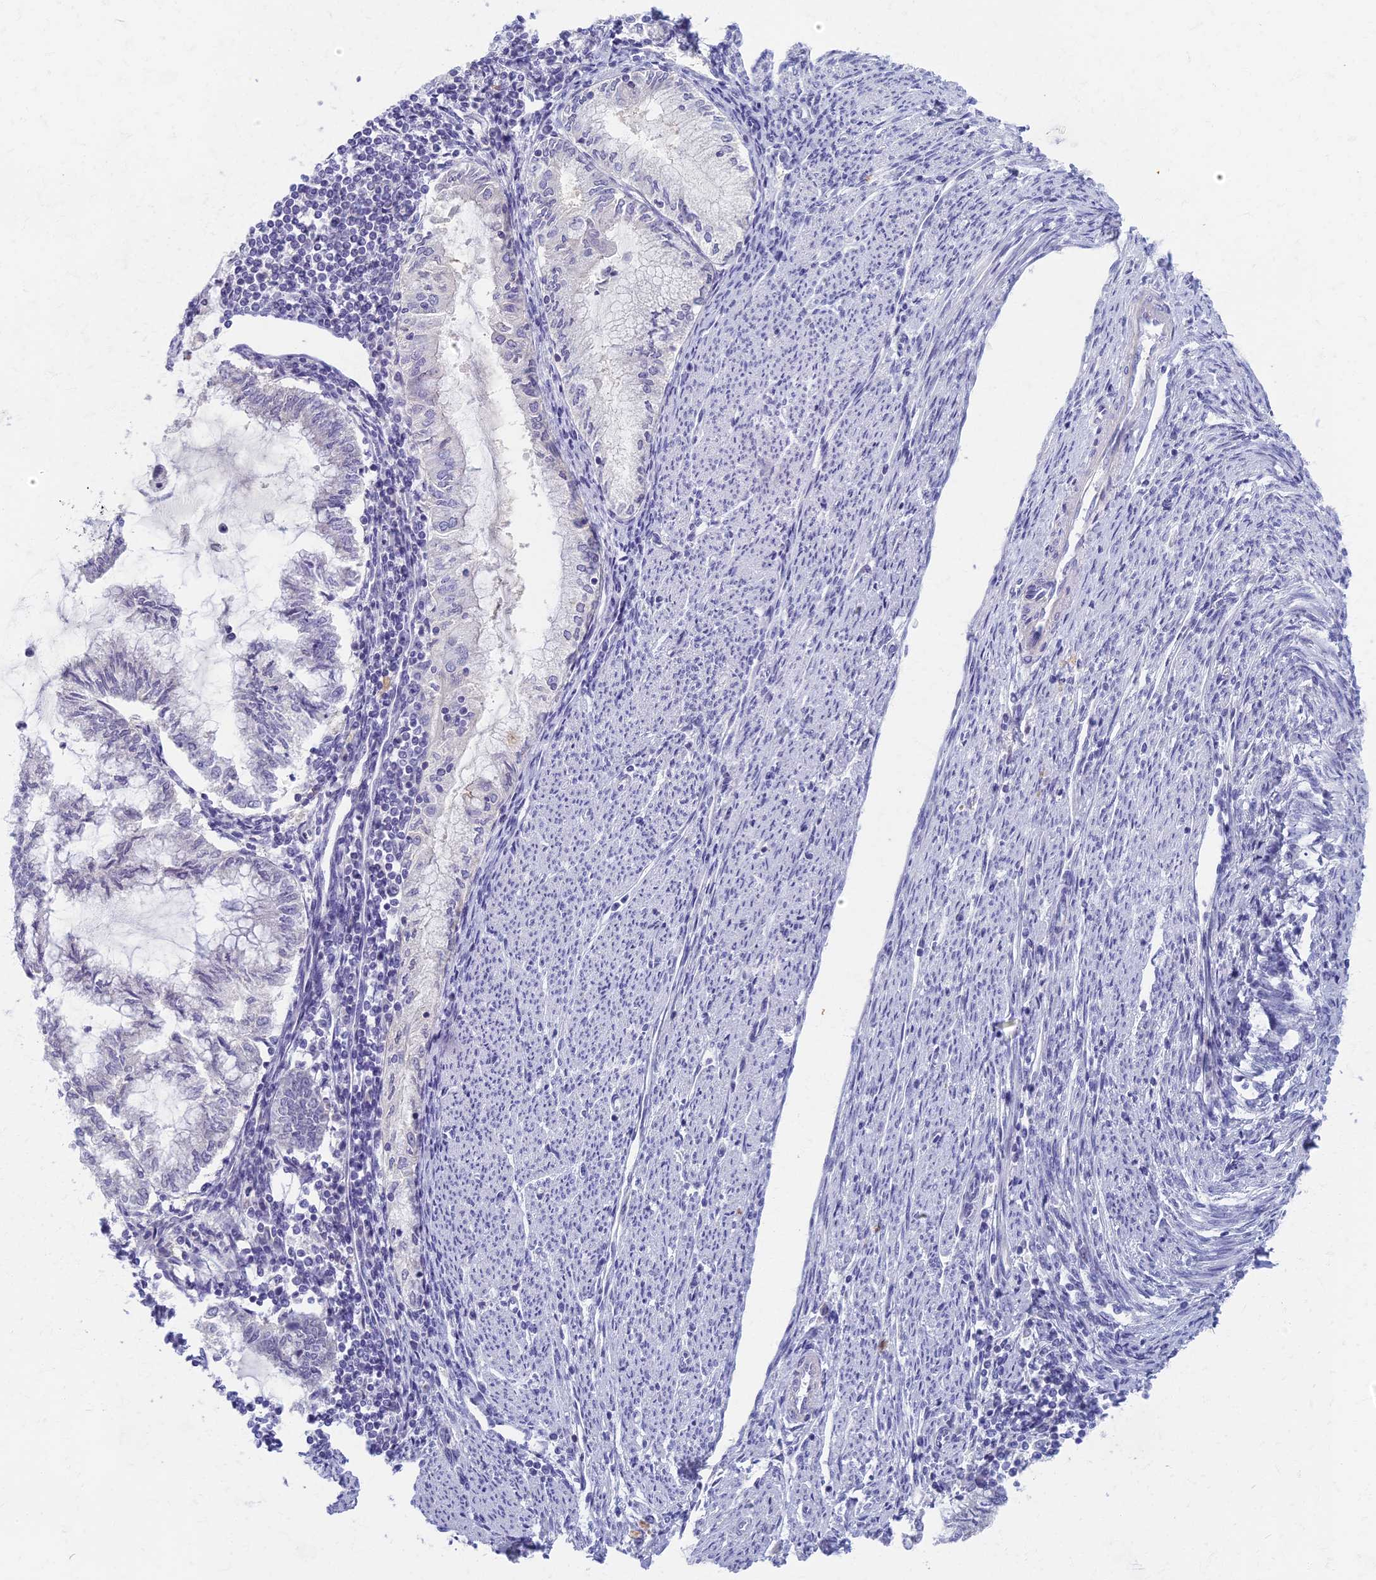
{"staining": {"intensity": "negative", "quantity": "none", "location": "none"}, "tissue": "endometrial cancer", "cell_type": "Tumor cells", "image_type": "cancer", "snomed": [{"axis": "morphology", "description": "Adenocarcinoma, NOS"}, {"axis": "topography", "description": "Endometrium"}], "caption": "IHC histopathology image of adenocarcinoma (endometrial) stained for a protein (brown), which reveals no staining in tumor cells. (IHC, brightfield microscopy, high magnification).", "gene": "AP4E1", "patient": {"sex": "female", "age": 79}}